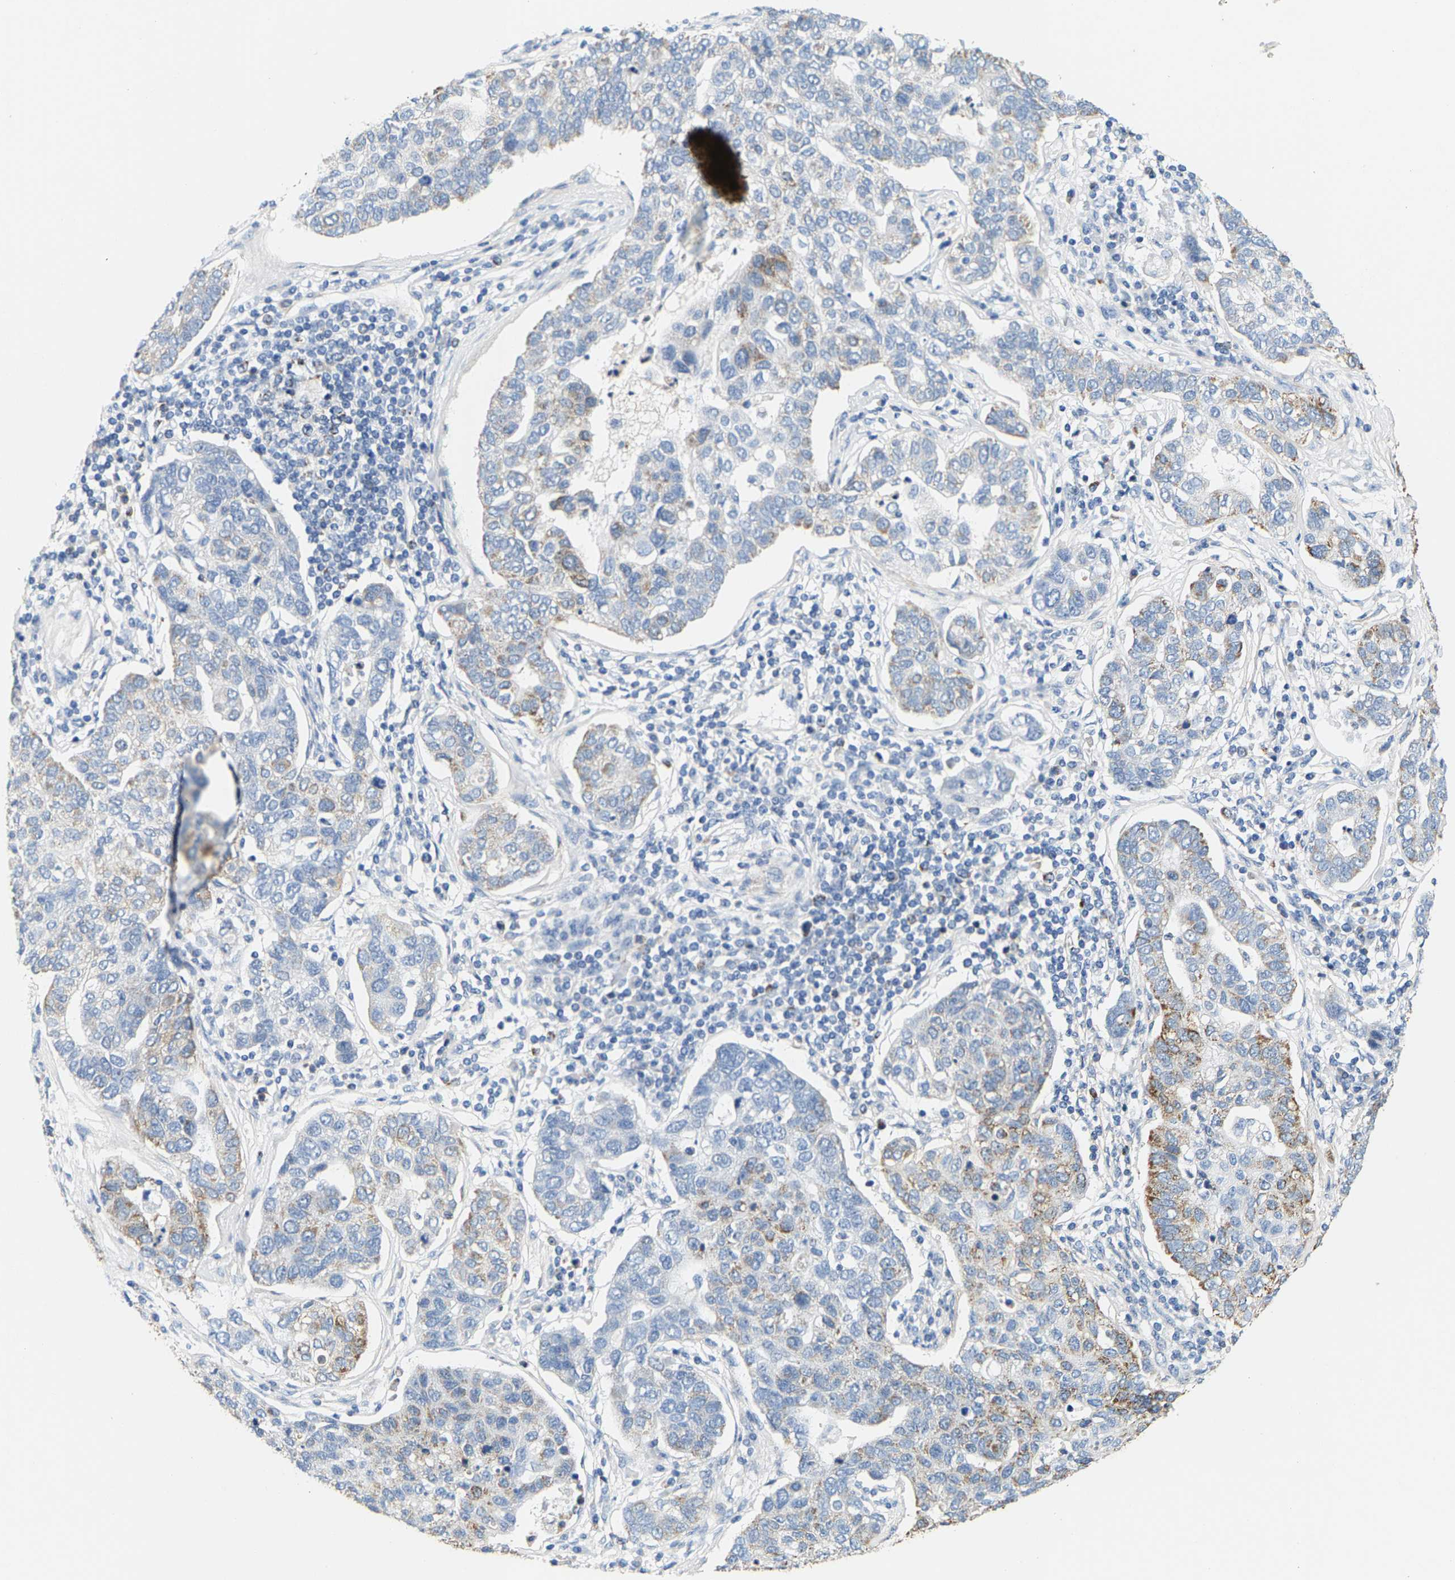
{"staining": {"intensity": "moderate", "quantity": "<25%", "location": "cytoplasmic/membranous"}, "tissue": "pancreatic cancer", "cell_type": "Tumor cells", "image_type": "cancer", "snomed": [{"axis": "morphology", "description": "Adenocarcinoma, NOS"}, {"axis": "topography", "description": "Pancreas"}], "caption": "Immunohistochemical staining of human pancreatic cancer (adenocarcinoma) shows low levels of moderate cytoplasmic/membranous positivity in approximately <25% of tumor cells.", "gene": "SHMT2", "patient": {"sex": "female", "age": 61}}